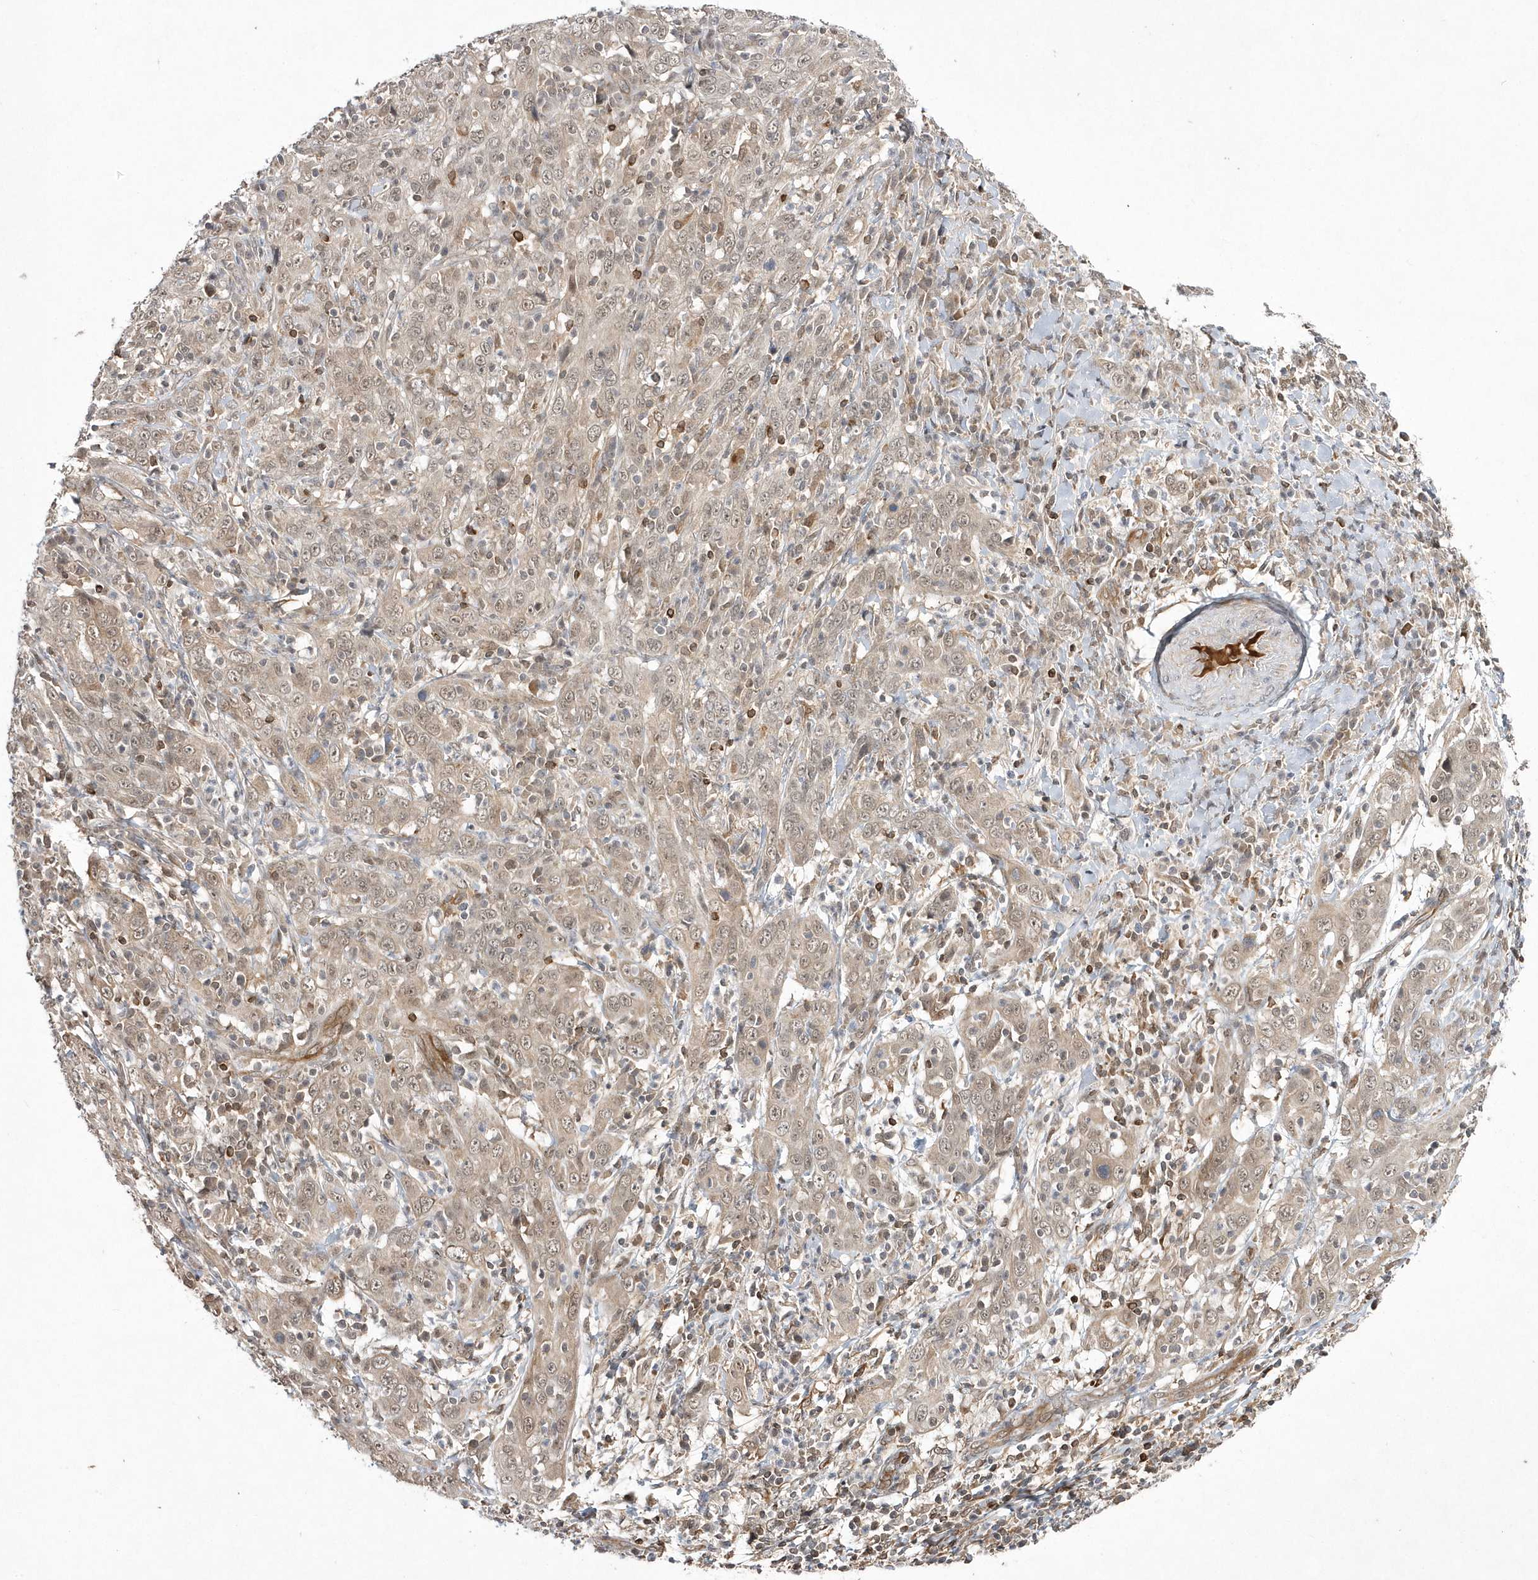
{"staining": {"intensity": "weak", "quantity": ">75%", "location": "cytoplasmic/membranous,nuclear"}, "tissue": "cervical cancer", "cell_type": "Tumor cells", "image_type": "cancer", "snomed": [{"axis": "morphology", "description": "Squamous cell carcinoma, NOS"}, {"axis": "topography", "description": "Cervix"}], "caption": "Immunohistochemistry (IHC) of cervical squamous cell carcinoma displays low levels of weak cytoplasmic/membranous and nuclear expression in approximately >75% of tumor cells.", "gene": "TMEM132B", "patient": {"sex": "female", "age": 46}}